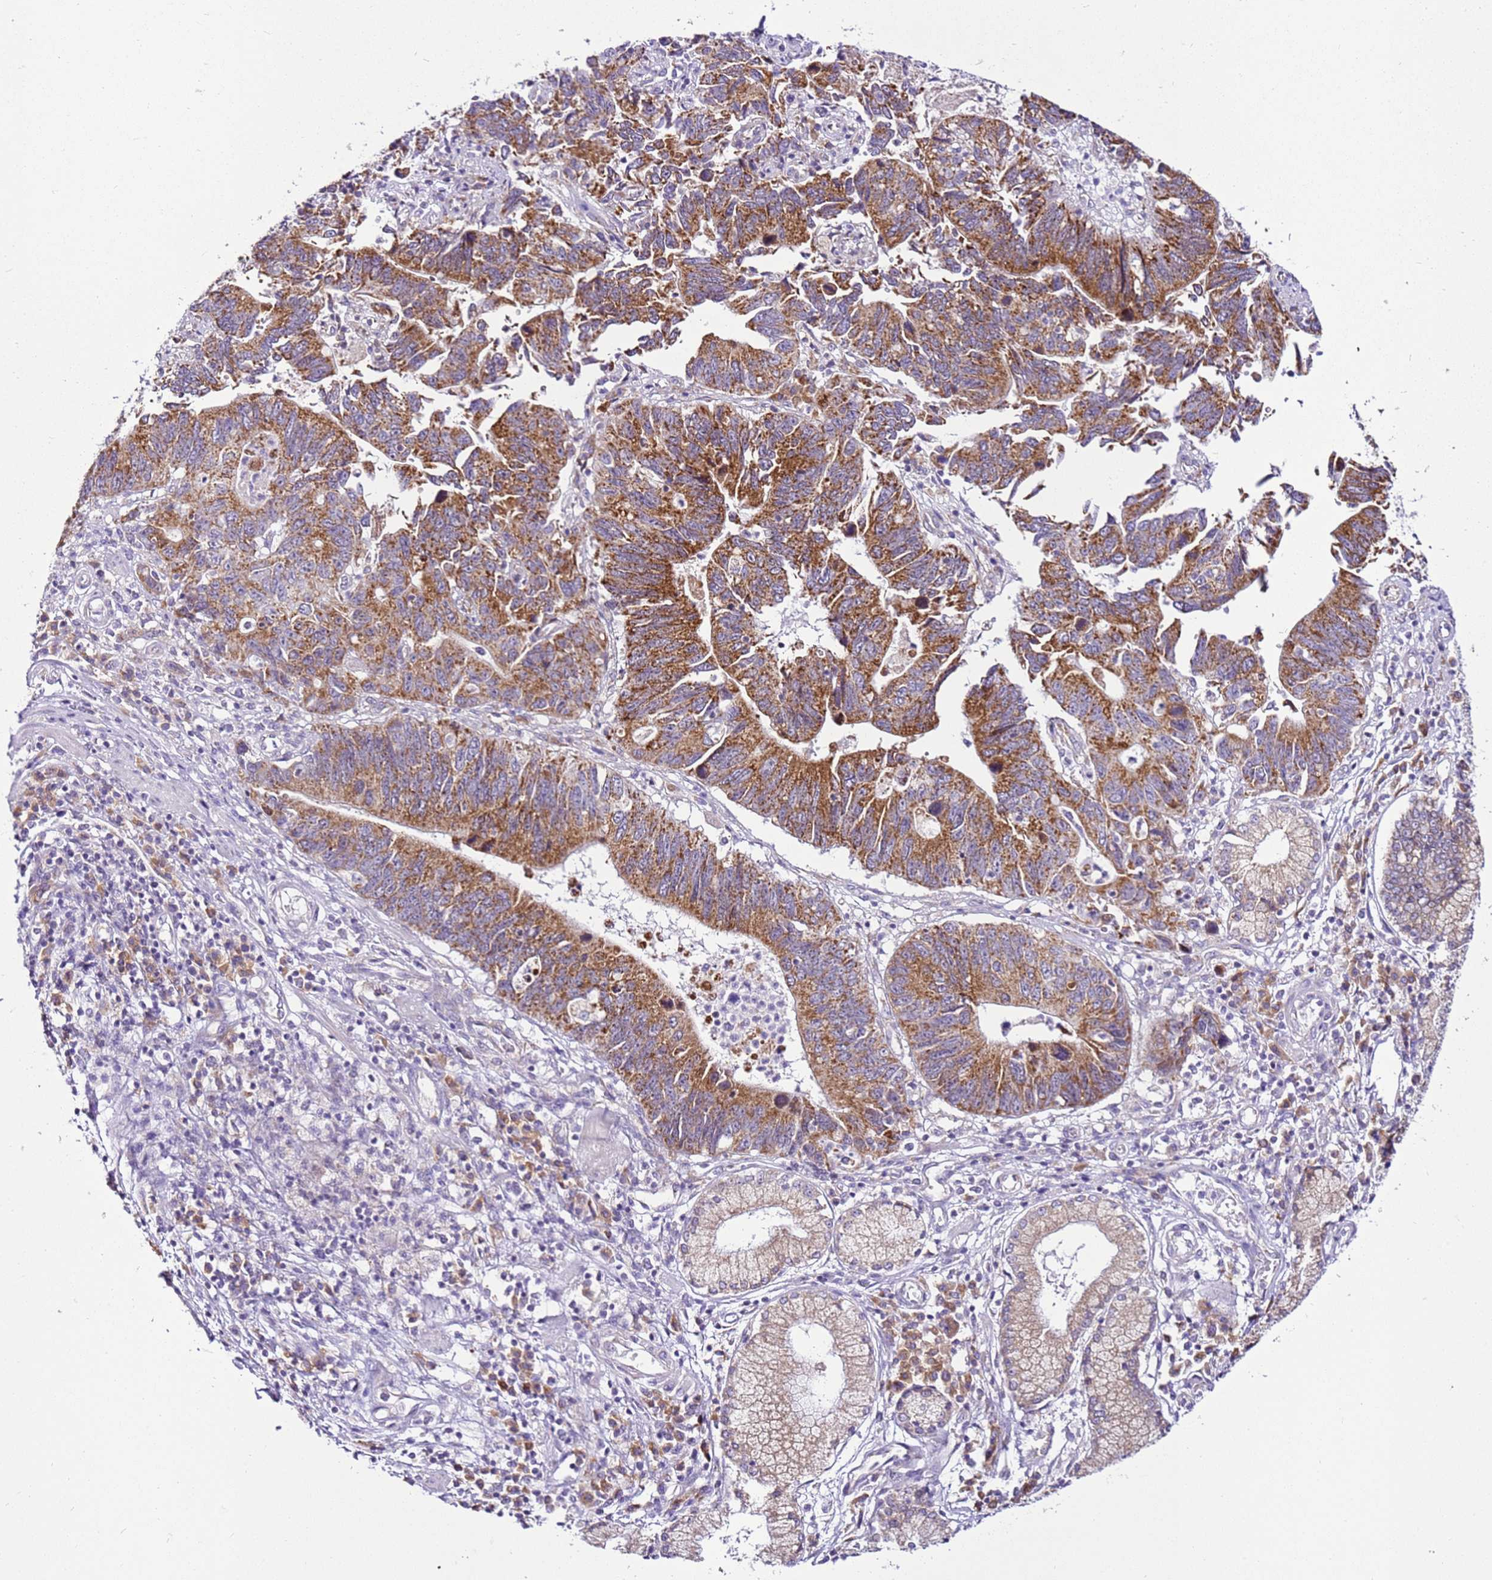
{"staining": {"intensity": "moderate", "quantity": ">75%", "location": "cytoplasmic/membranous"}, "tissue": "stomach cancer", "cell_type": "Tumor cells", "image_type": "cancer", "snomed": [{"axis": "morphology", "description": "Adenocarcinoma, NOS"}, {"axis": "topography", "description": "Stomach"}], "caption": "Tumor cells display medium levels of moderate cytoplasmic/membranous staining in about >75% of cells in stomach adenocarcinoma.", "gene": "MRPL36", "patient": {"sex": "male", "age": 59}}